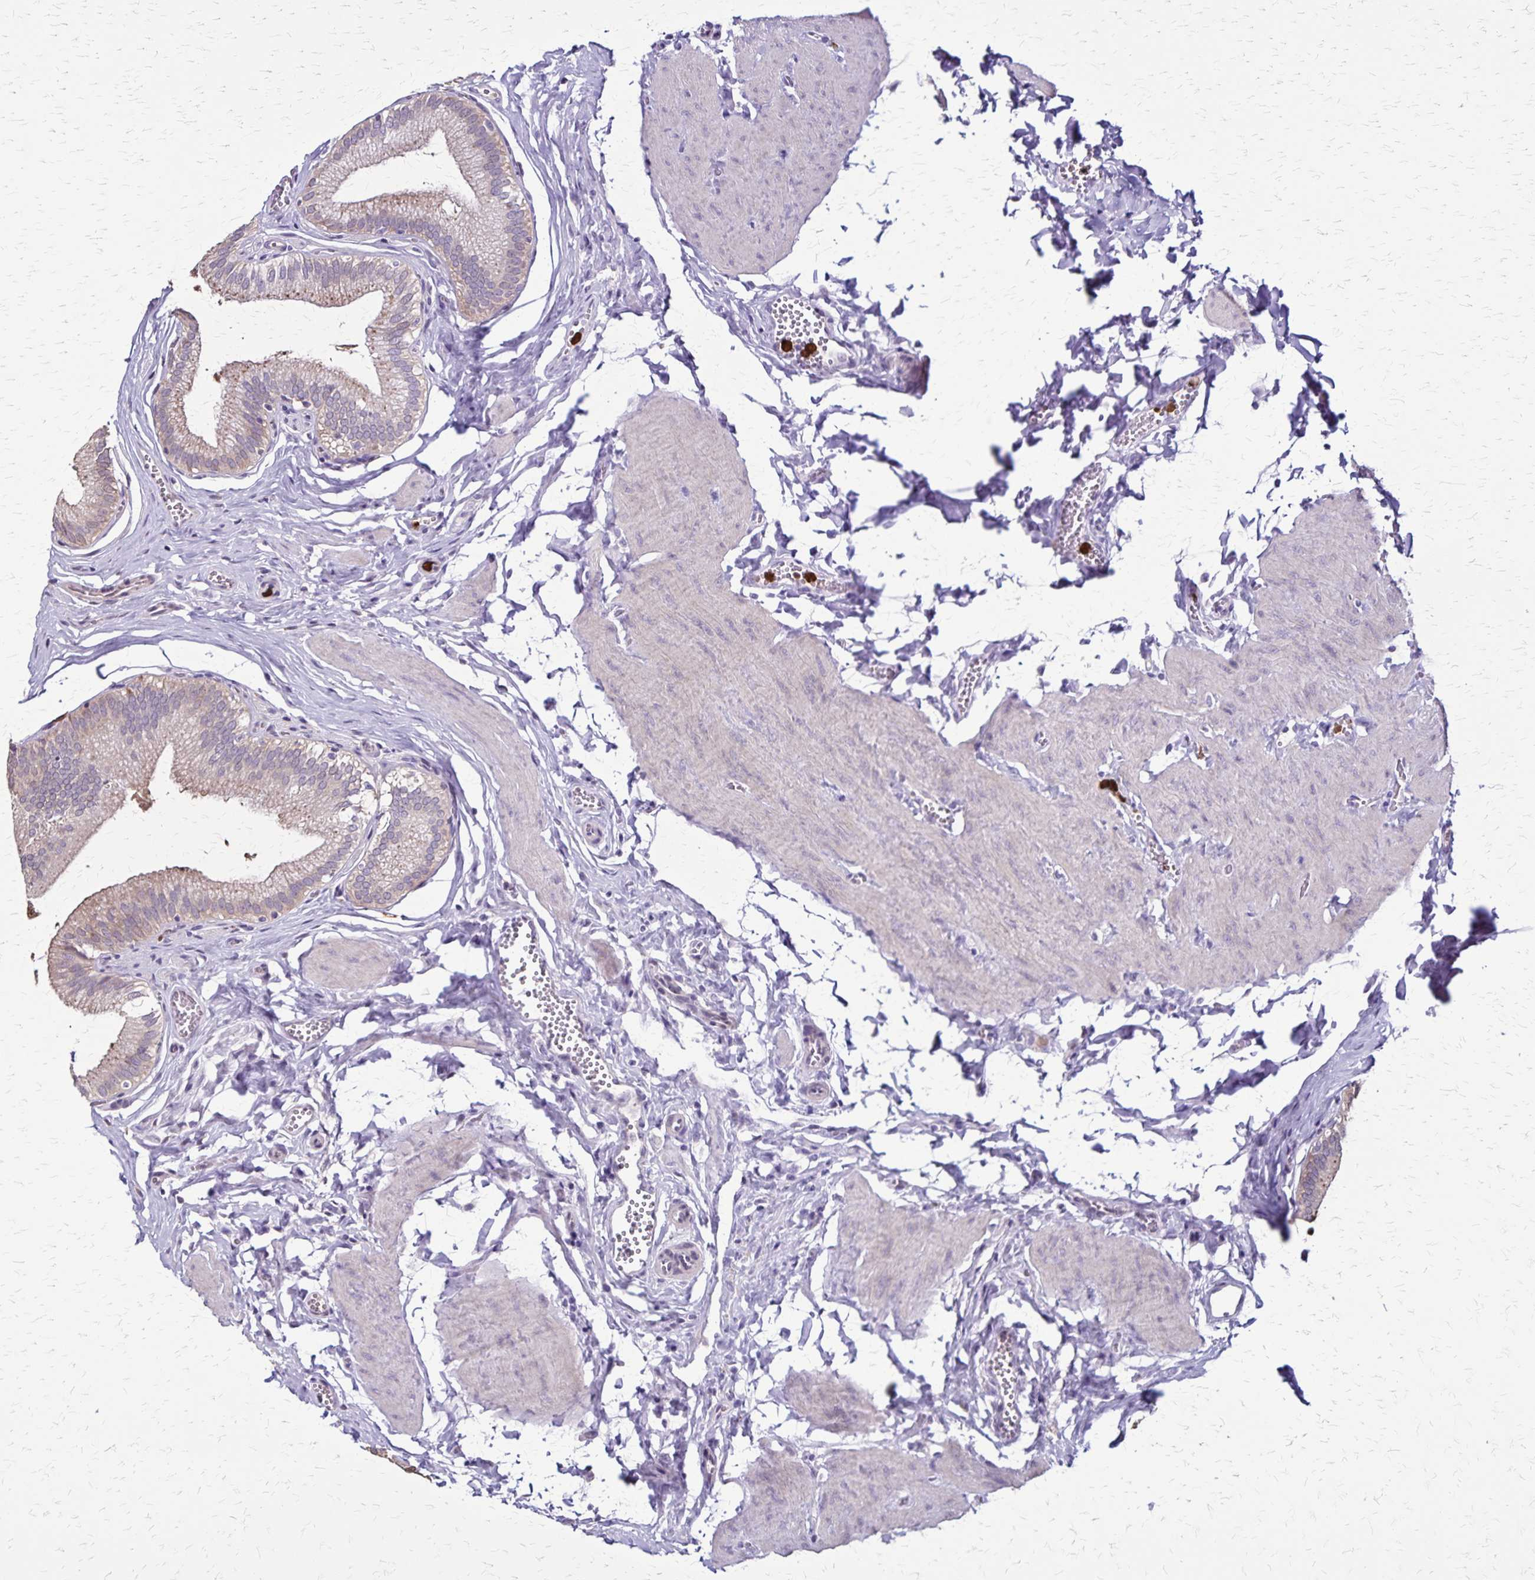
{"staining": {"intensity": "weak", "quantity": "25%-75%", "location": "cytoplasmic/membranous"}, "tissue": "gallbladder", "cell_type": "Glandular cells", "image_type": "normal", "snomed": [{"axis": "morphology", "description": "Normal tissue, NOS"}, {"axis": "topography", "description": "Gallbladder"}, {"axis": "topography", "description": "Peripheral nerve tissue"}], "caption": "Gallbladder stained with immunohistochemistry (IHC) exhibits weak cytoplasmic/membranous expression in approximately 25%-75% of glandular cells. (DAB (3,3'-diaminobenzidine) IHC, brown staining for protein, blue staining for nuclei).", "gene": "ULBP3", "patient": {"sex": "male", "age": 17}}